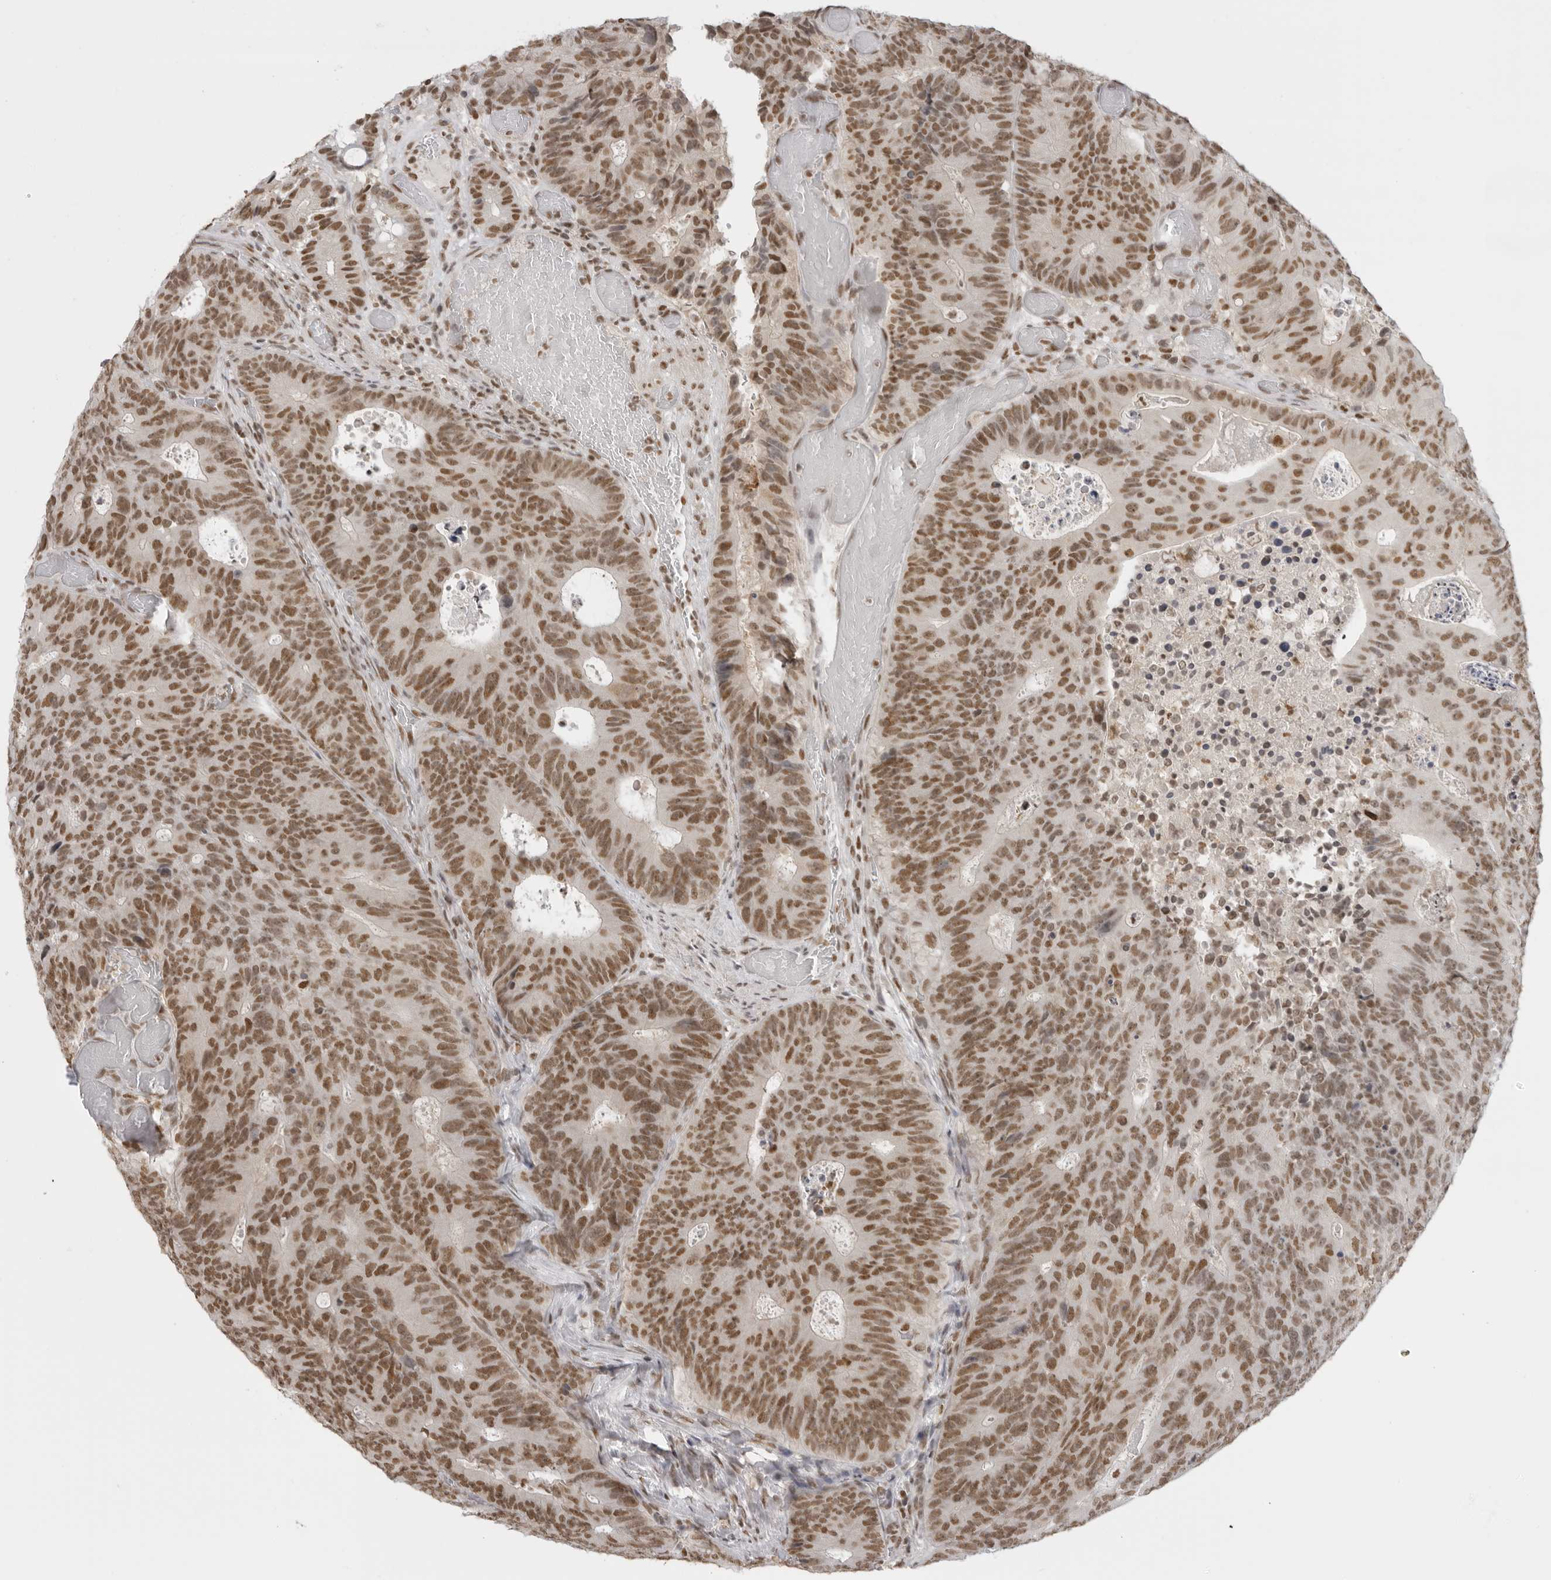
{"staining": {"intensity": "moderate", "quantity": ">75%", "location": "nuclear"}, "tissue": "colorectal cancer", "cell_type": "Tumor cells", "image_type": "cancer", "snomed": [{"axis": "morphology", "description": "Adenocarcinoma, NOS"}, {"axis": "topography", "description": "Colon"}], "caption": "A histopathology image showing moderate nuclear staining in about >75% of tumor cells in colorectal cancer, as visualized by brown immunohistochemical staining.", "gene": "RPA2", "patient": {"sex": "male", "age": 87}}